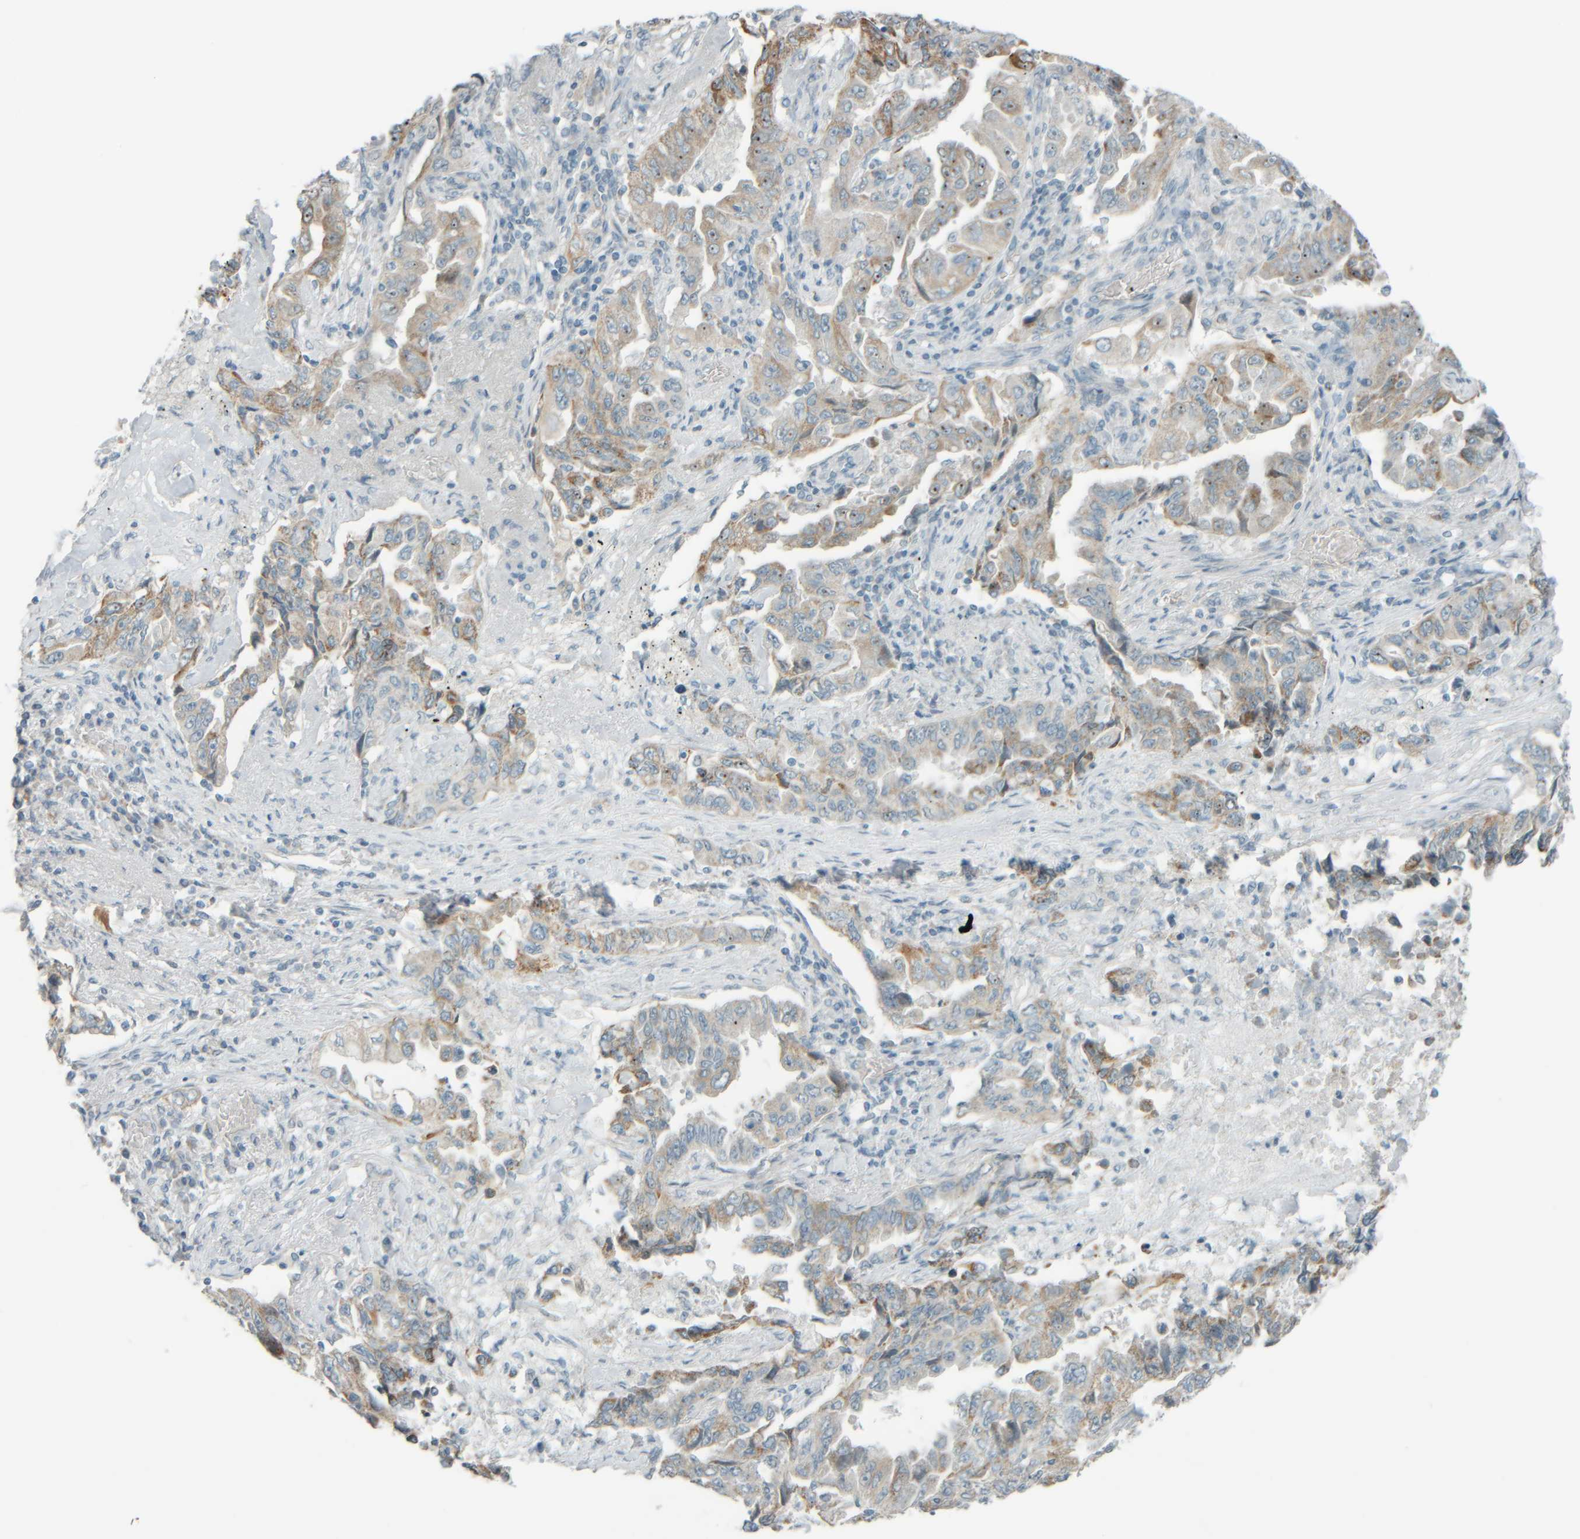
{"staining": {"intensity": "weak", "quantity": "25%-75%", "location": "cytoplasmic/membranous"}, "tissue": "lung cancer", "cell_type": "Tumor cells", "image_type": "cancer", "snomed": [{"axis": "morphology", "description": "Adenocarcinoma, NOS"}, {"axis": "topography", "description": "Lung"}], "caption": "This histopathology image reveals lung adenocarcinoma stained with immunohistochemistry (IHC) to label a protein in brown. The cytoplasmic/membranous of tumor cells show weak positivity for the protein. Nuclei are counter-stained blue.", "gene": "PTGES3L-AARSD1", "patient": {"sex": "female", "age": 51}}